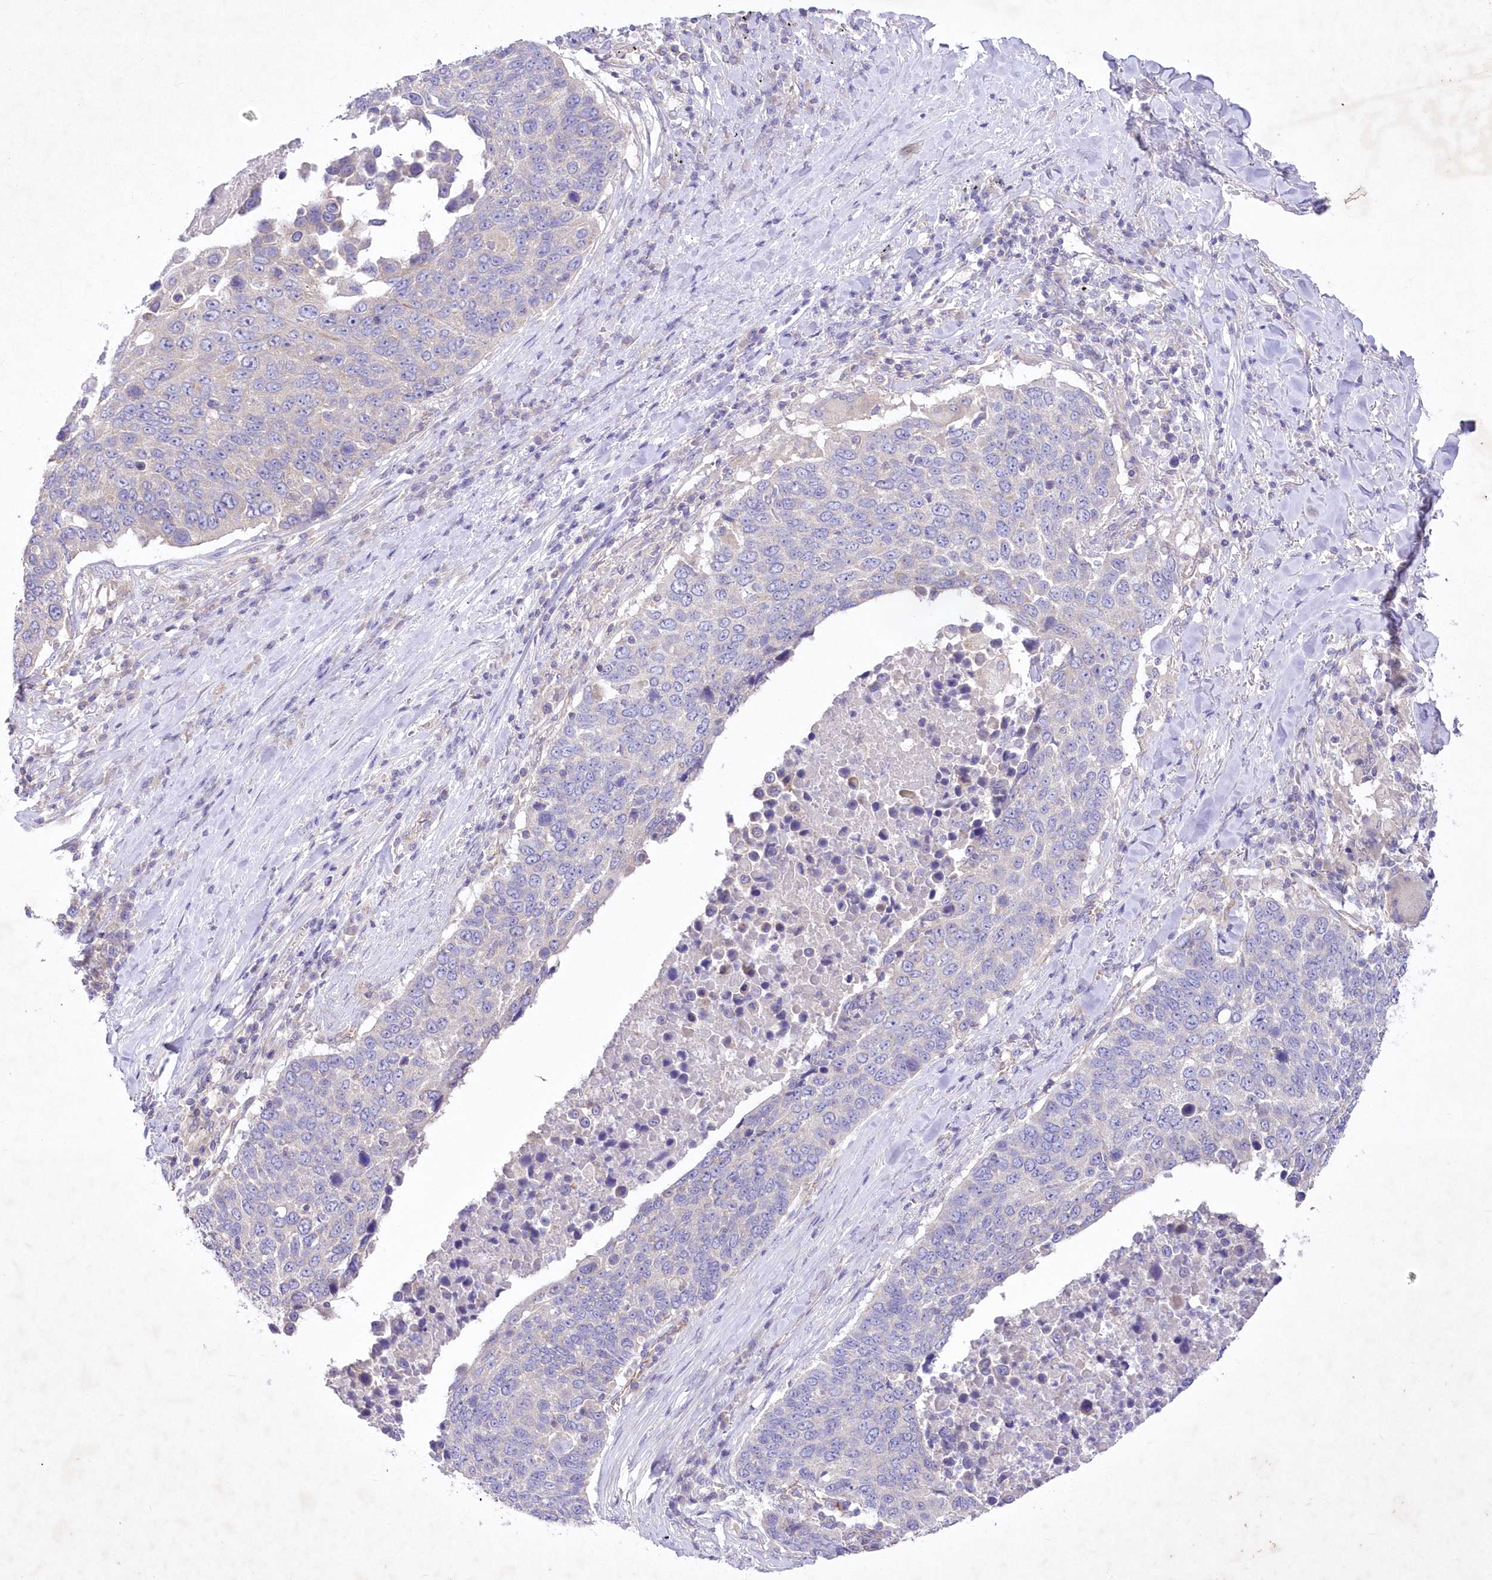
{"staining": {"intensity": "negative", "quantity": "none", "location": "none"}, "tissue": "lung cancer", "cell_type": "Tumor cells", "image_type": "cancer", "snomed": [{"axis": "morphology", "description": "Squamous cell carcinoma, NOS"}, {"axis": "topography", "description": "Lung"}], "caption": "An immunohistochemistry histopathology image of lung cancer (squamous cell carcinoma) is shown. There is no staining in tumor cells of lung cancer (squamous cell carcinoma).", "gene": "ITSN2", "patient": {"sex": "male", "age": 66}}